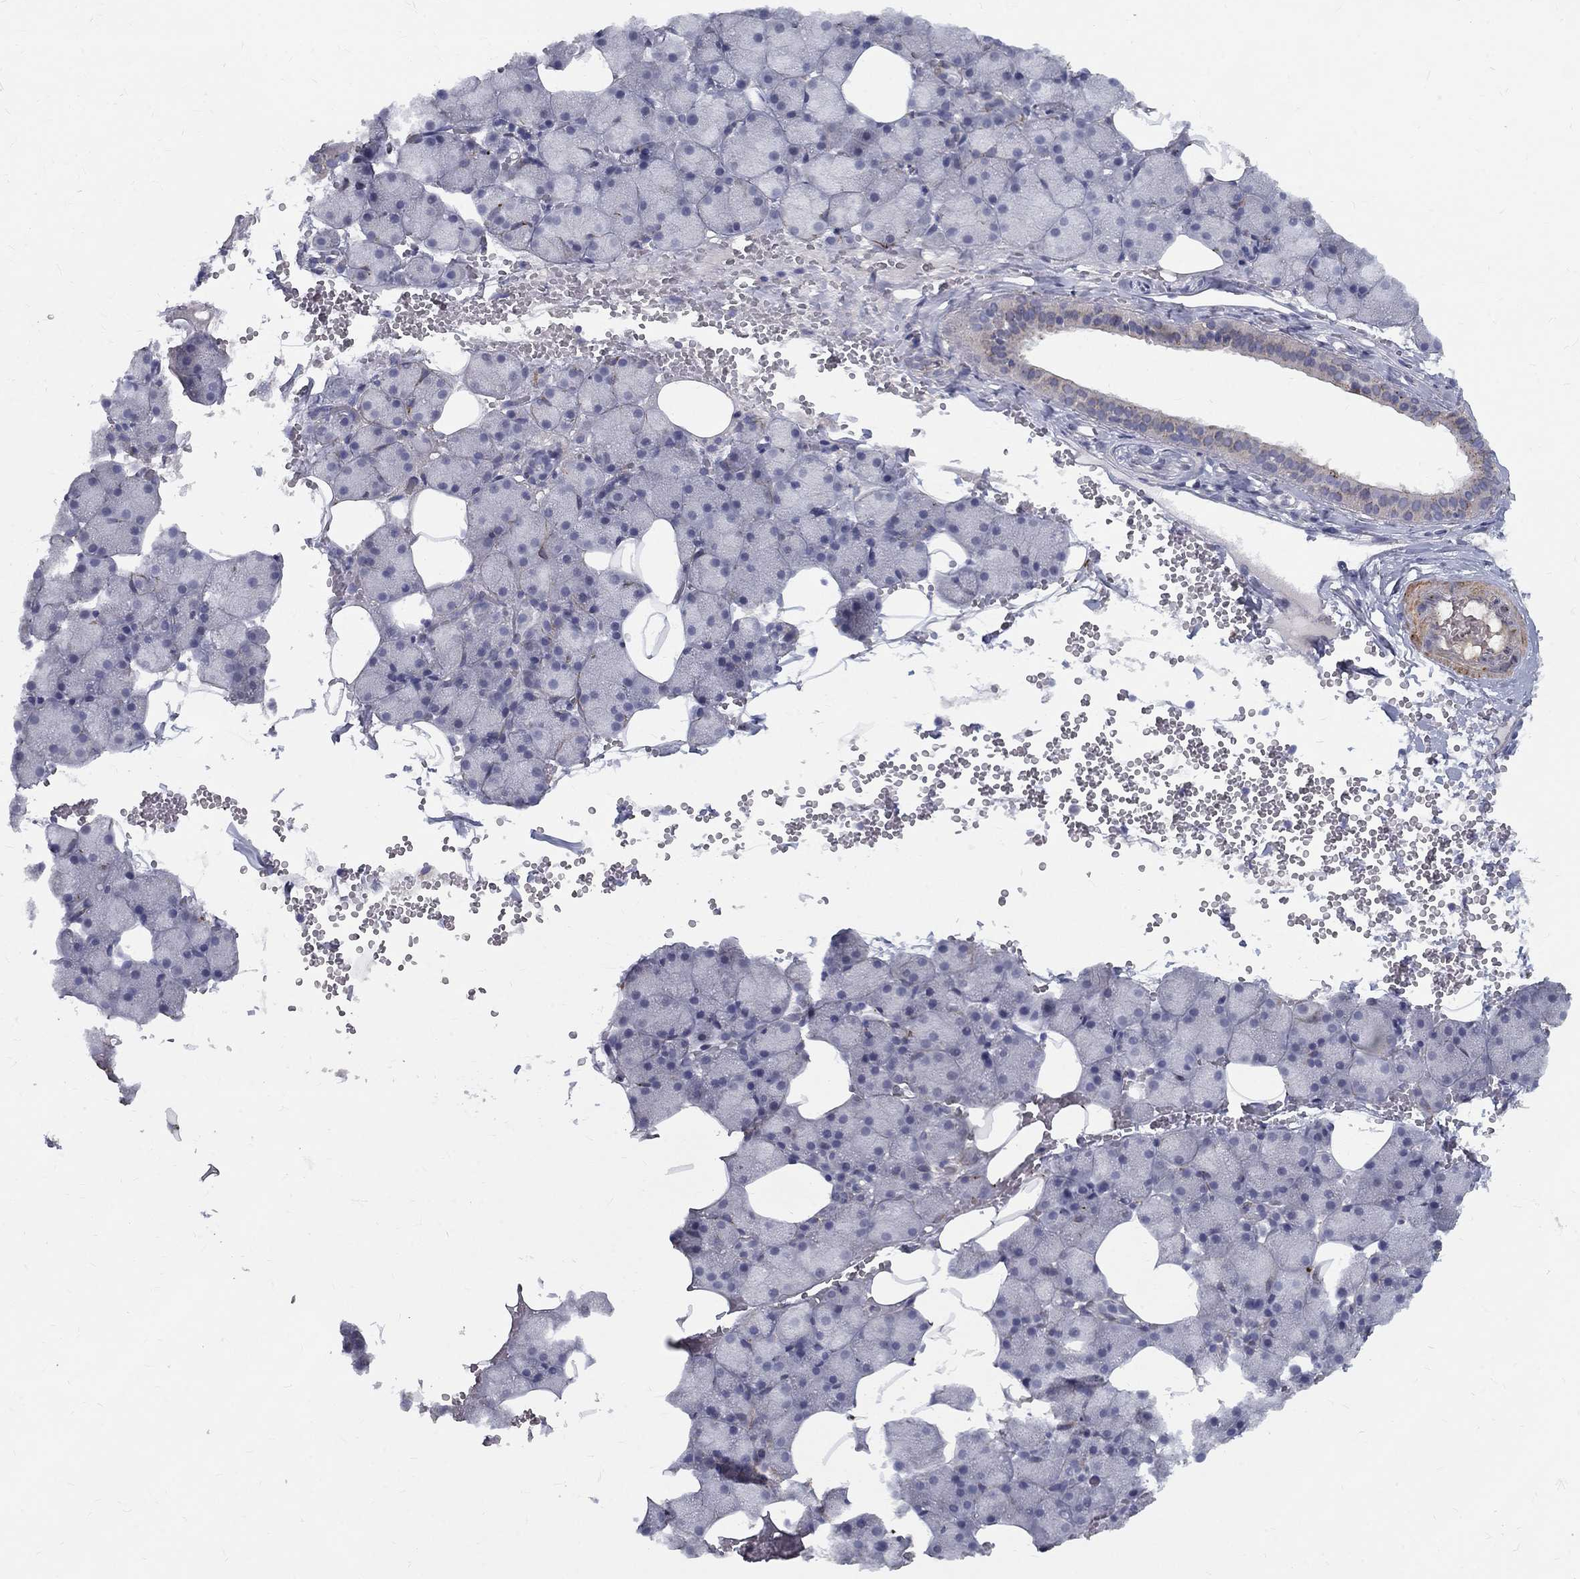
{"staining": {"intensity": "strong", "quantity": "<25%", "location": "cytoplasmic/membranous"}, "tissue": "salivary gland", "cell_type": "Glandular cells", "image_type": "normal", "snomed": [{"axis": "morphology", "description": "Normal tissue, NOS"}, {"axis": "topography", "description": "Salivary gland"}], "caption": "This photomicrograph demonstrates unremarkable salivary gland stained with immunohistochemistry (IHC) to label a protein in brown. The cytoplasmic/membranous of glandular cells show strong positivity for the protein. Nuclei are counter-stained blue.", "gene": "EPDR1", "patient": {"sex": "male", "age": 38}}